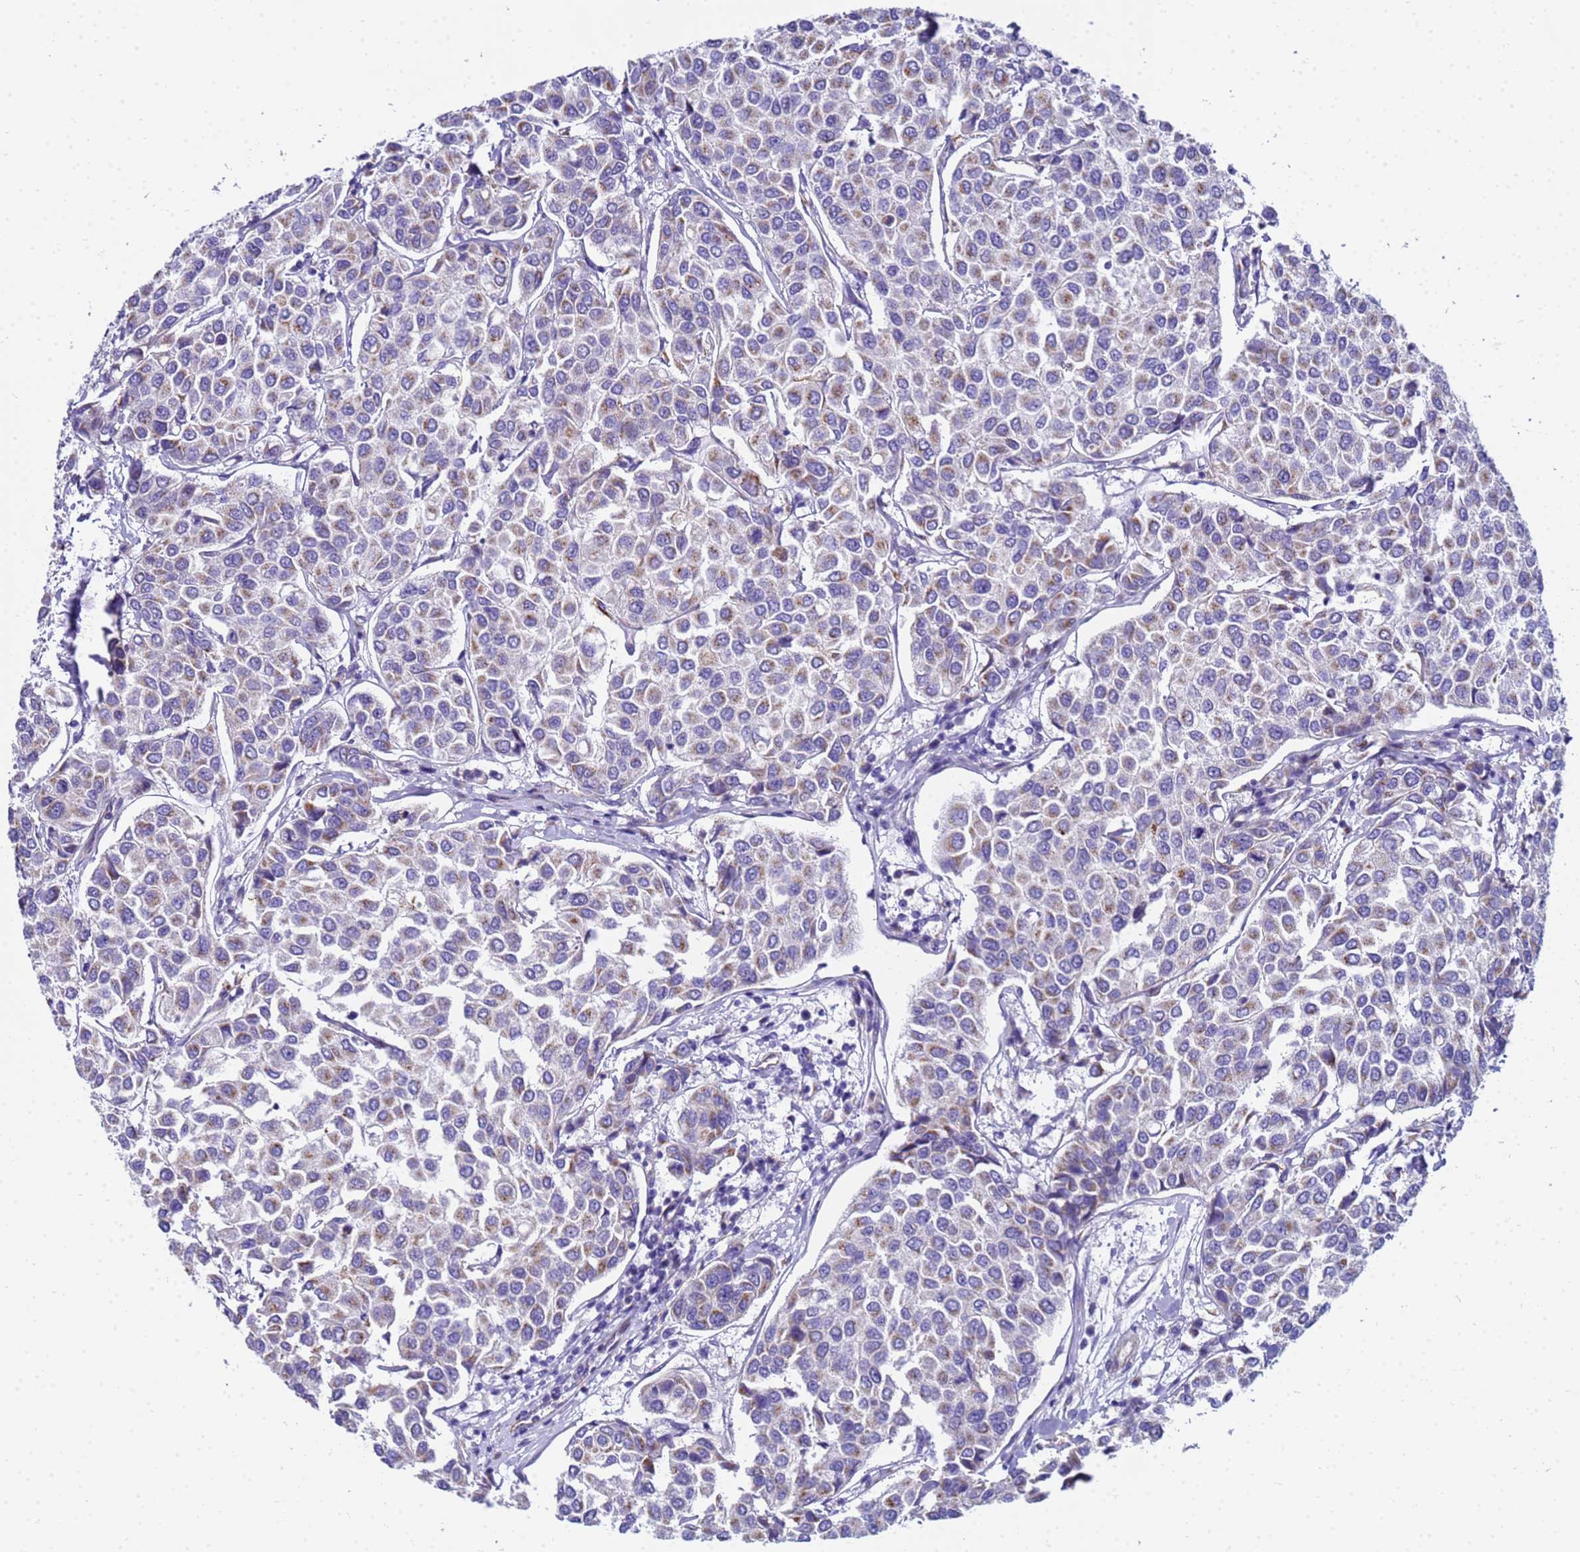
{"staining": {"intensity": "weak", "quantity": "<25%", "location": "cytoplasmic/membranous"}, "tissue": "breast cancer", "cell_type": "Tumor cells", "image_type": "cancer", "snomed": [{"axis": "morphology", "description": "Duct carcinoma"}, {"axis": "topography", "description": "Breast"}], "caption": "Tumor cells show no significant positivity in breast cancer.", "gene": "UBXN2B", "patient": {"sex": "female", "age": 55}}